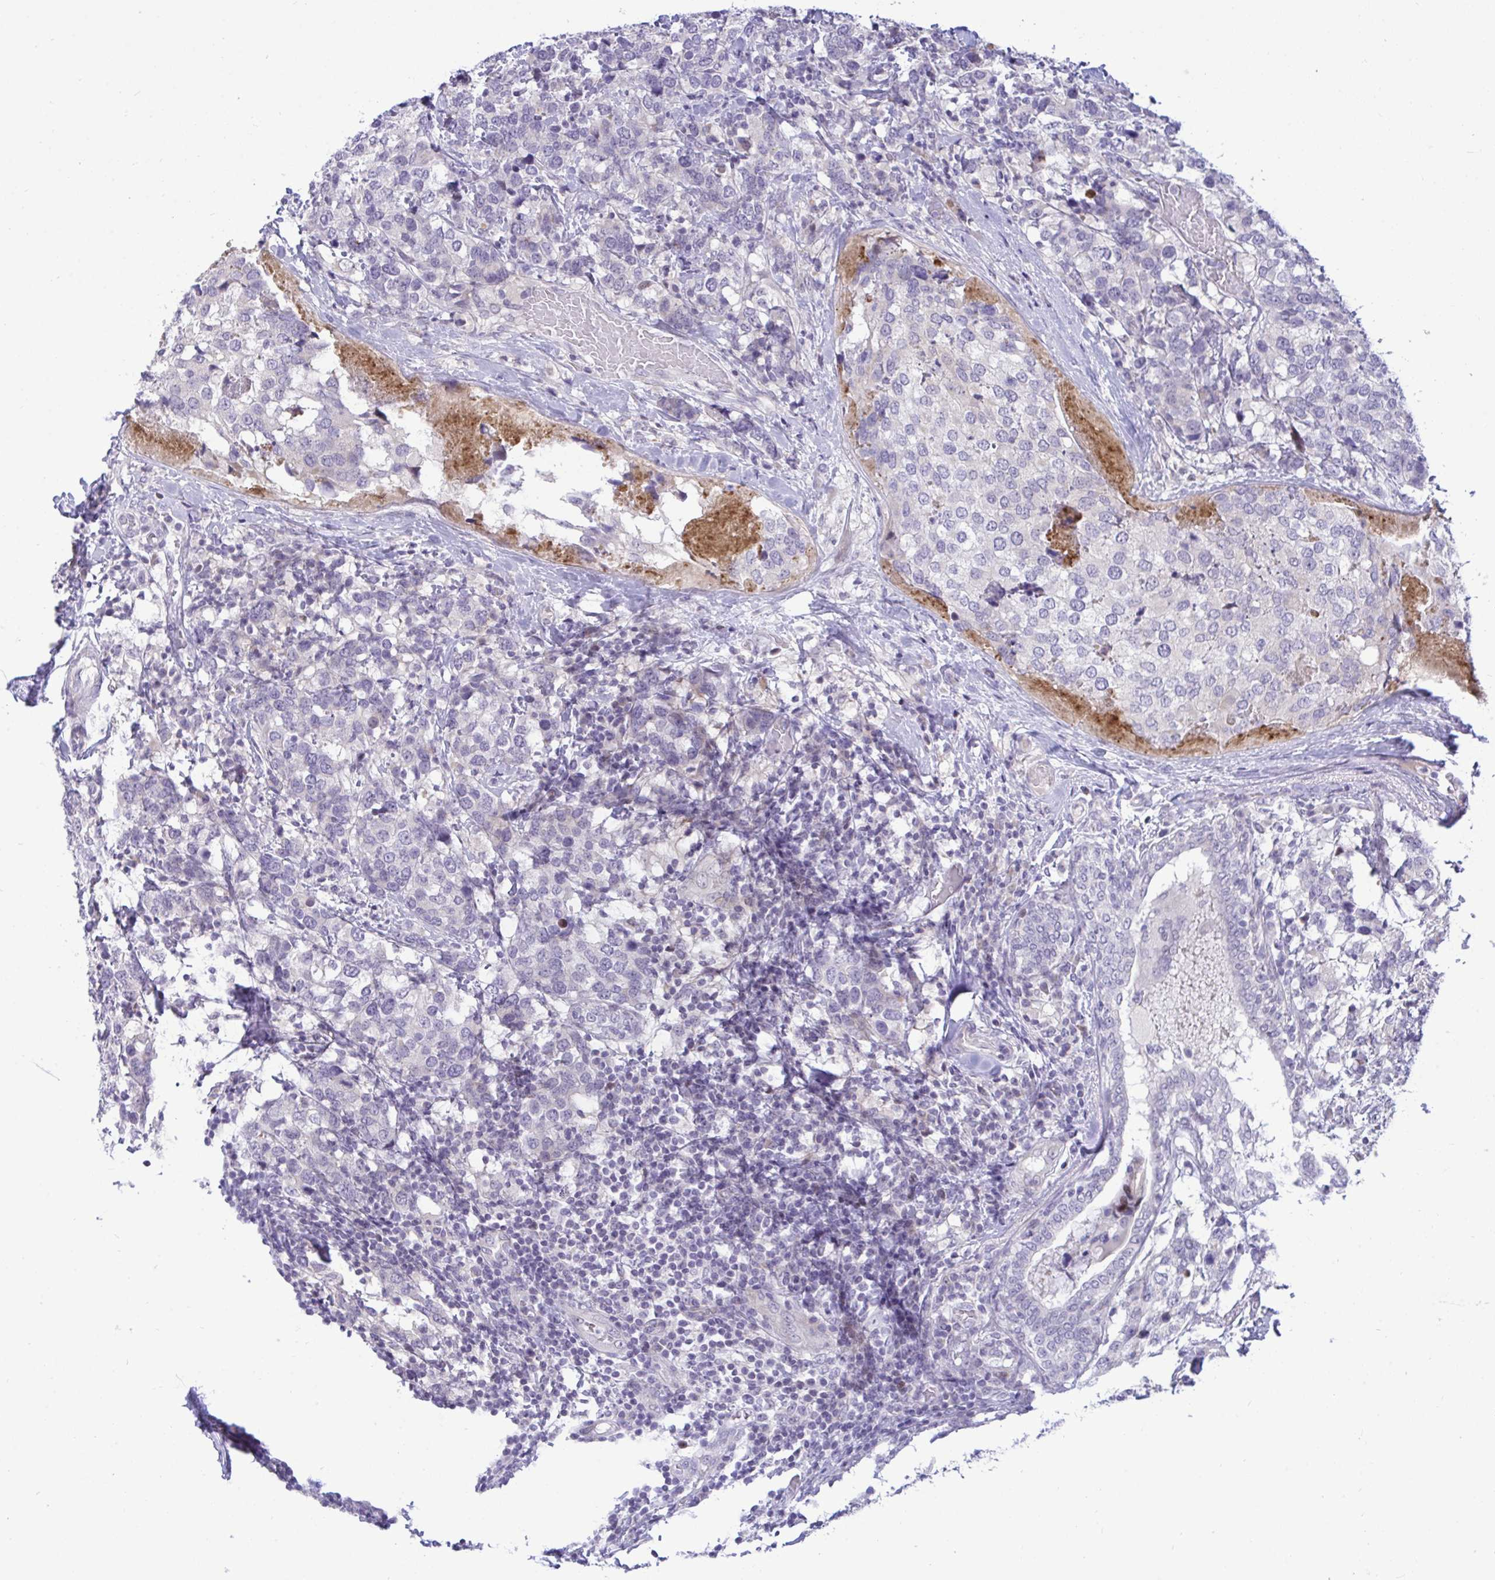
{"staining": {"intensity": "negative", "quantity": "none", "location": "none"}, "tissue": "breast cancer", "cell_type": "Tumor cells", "image_type": "cancer", "snomed": [{"axis": "morphology", "description": "Lobular carcinoma"}, {"axis": "topography", "description": "Breast"}], "caption": "A high-resolution histopathology image shows IHC staining of breast cancer (lobular carcinoma), which shows no significant staining in tumor cells.", "gene": "EPOP", "patient": {"sex": "female", "age": 59}}